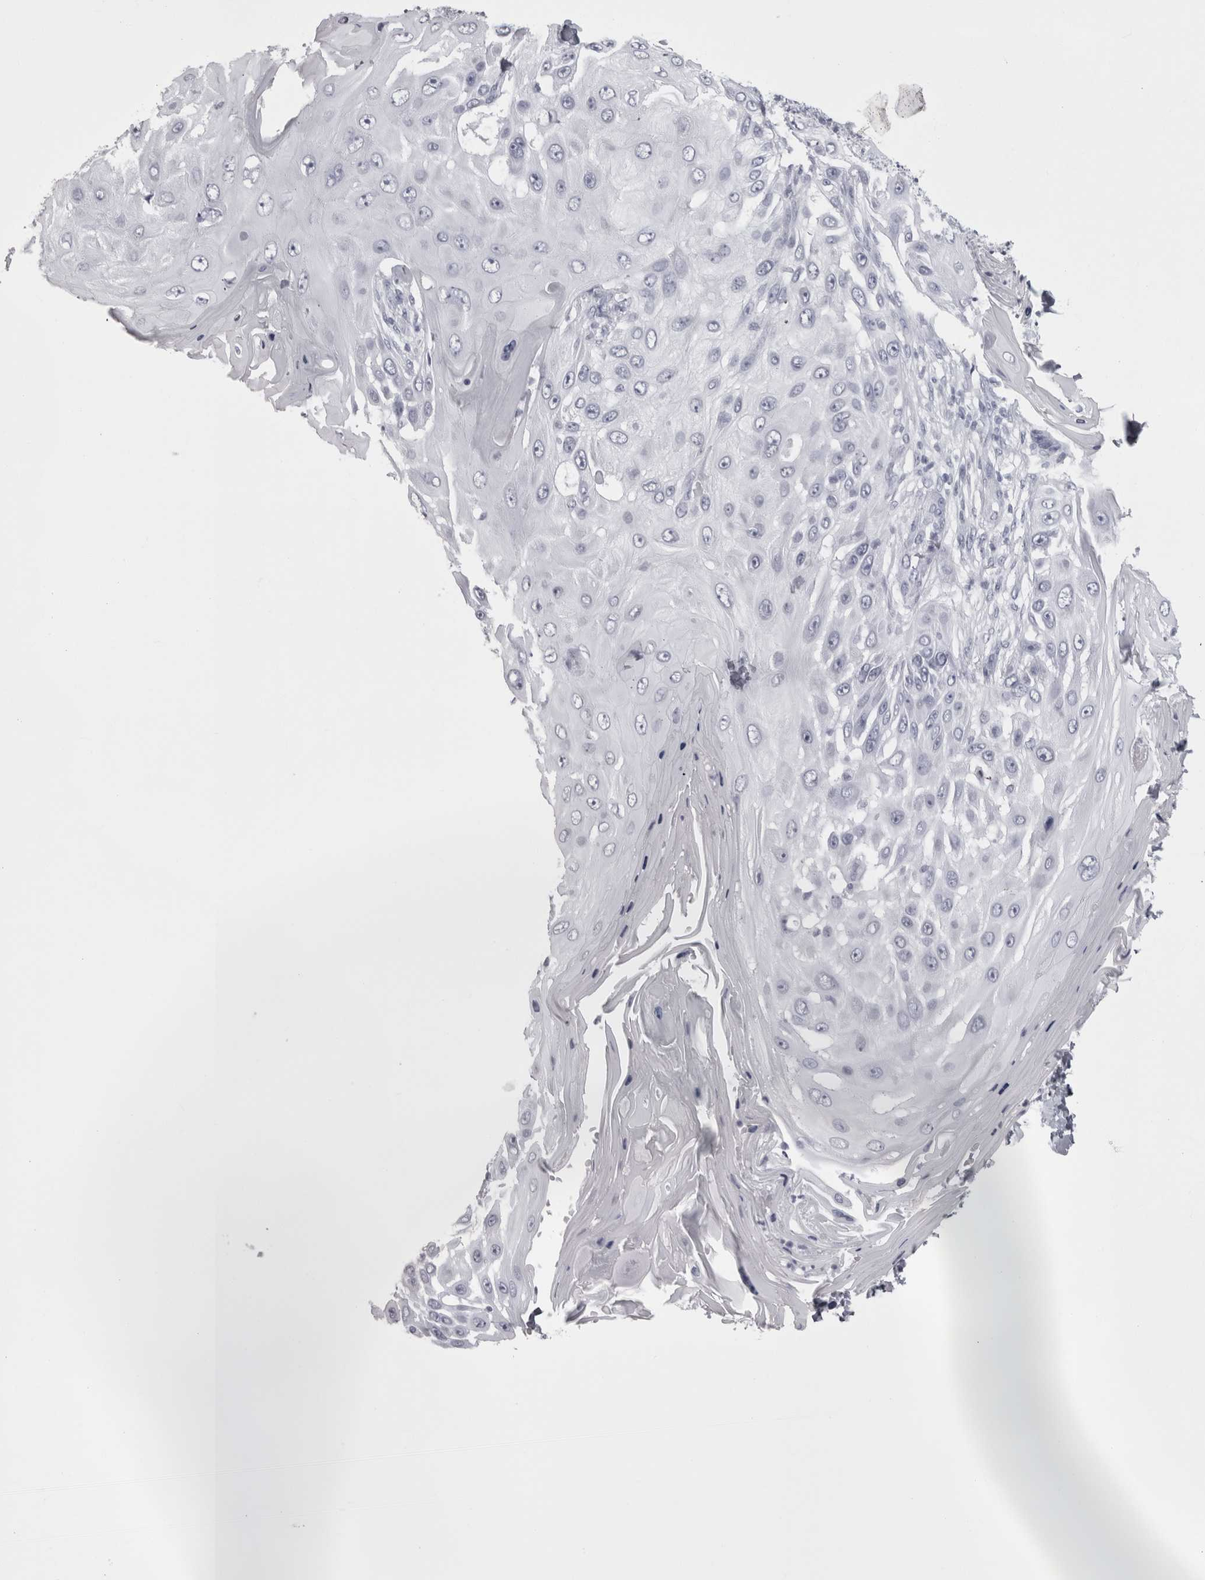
{"staining": {"intensity": "negative", "quantity": "none", "location": "none"}, "tissue": "skin cancer", "cell_type": "Tumor cells", "image_type": "cancer", "snomed": [{"axis": "morphology", "description": "Squamous cell carcinoma, NOS"}, {"axis": "topography", "description": "Skin"}], "caption": "IHC histopathology image of human squamous cell carcinoma (skin) stained for a protein (brown), which demonstrates no expression in tumor cells.", "gene": "SKAP1", "patient": {"sex": "female", "age": 44}}